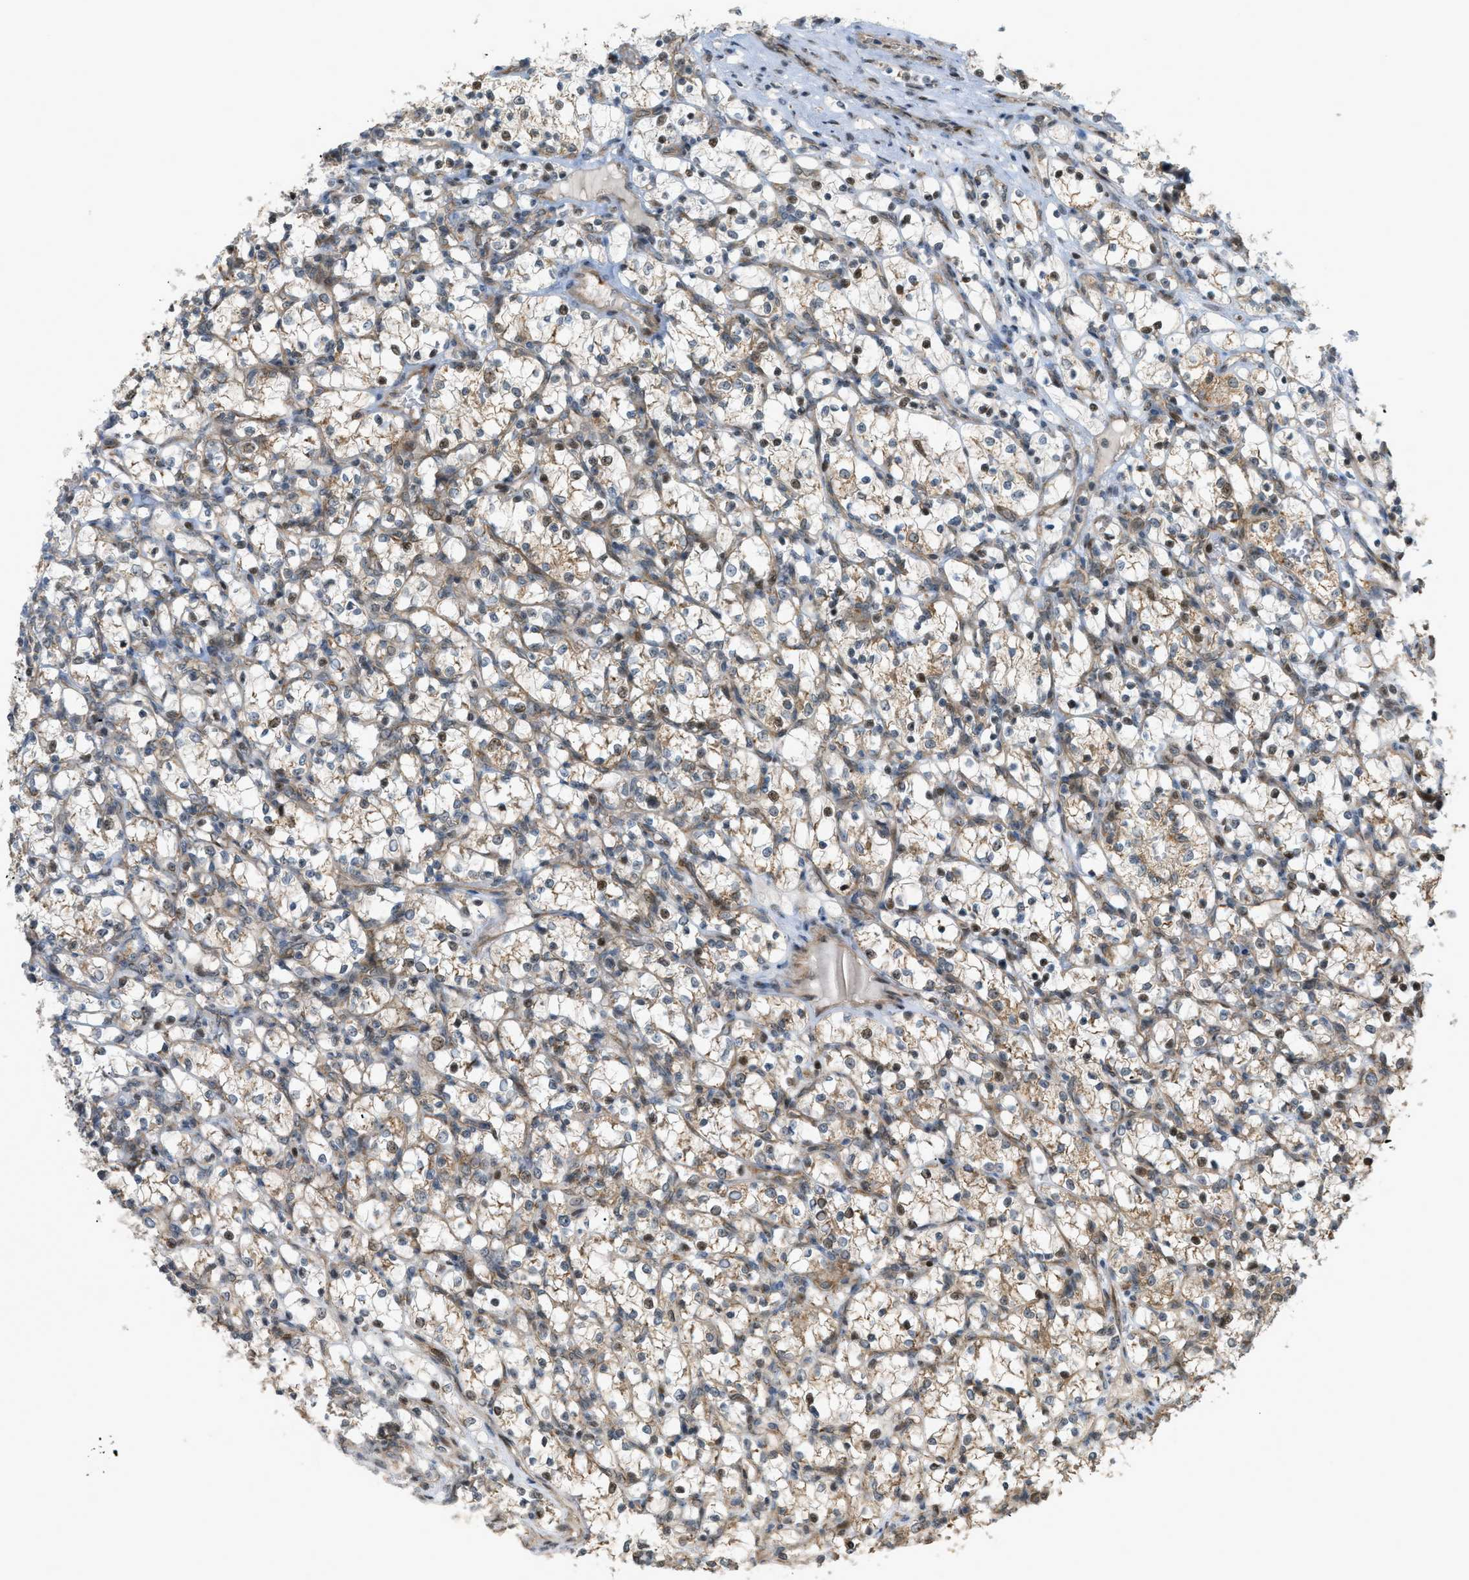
{"staining": {"intensity": "moderate", "quantity": "25%-75%", "location": "cytoplasmic/membranous,nuclear"}, "tissue": "renal cancer", "cell_type": "Tumor cells", "image_type": "cancer", "snomed": [{"axis": "morphology", "description": "Adenocarcinoma, NOS"}, {"axis": "topography", "description": "Kidney"}], "caption": "Protein expression analysis of renal cancer displays moderate cytoplasmic/membranous and nuclear staining in about 25%-75% of tumor cells.", "gene": "CCDC186", "patient": {"sex": "female", "age": 69}}